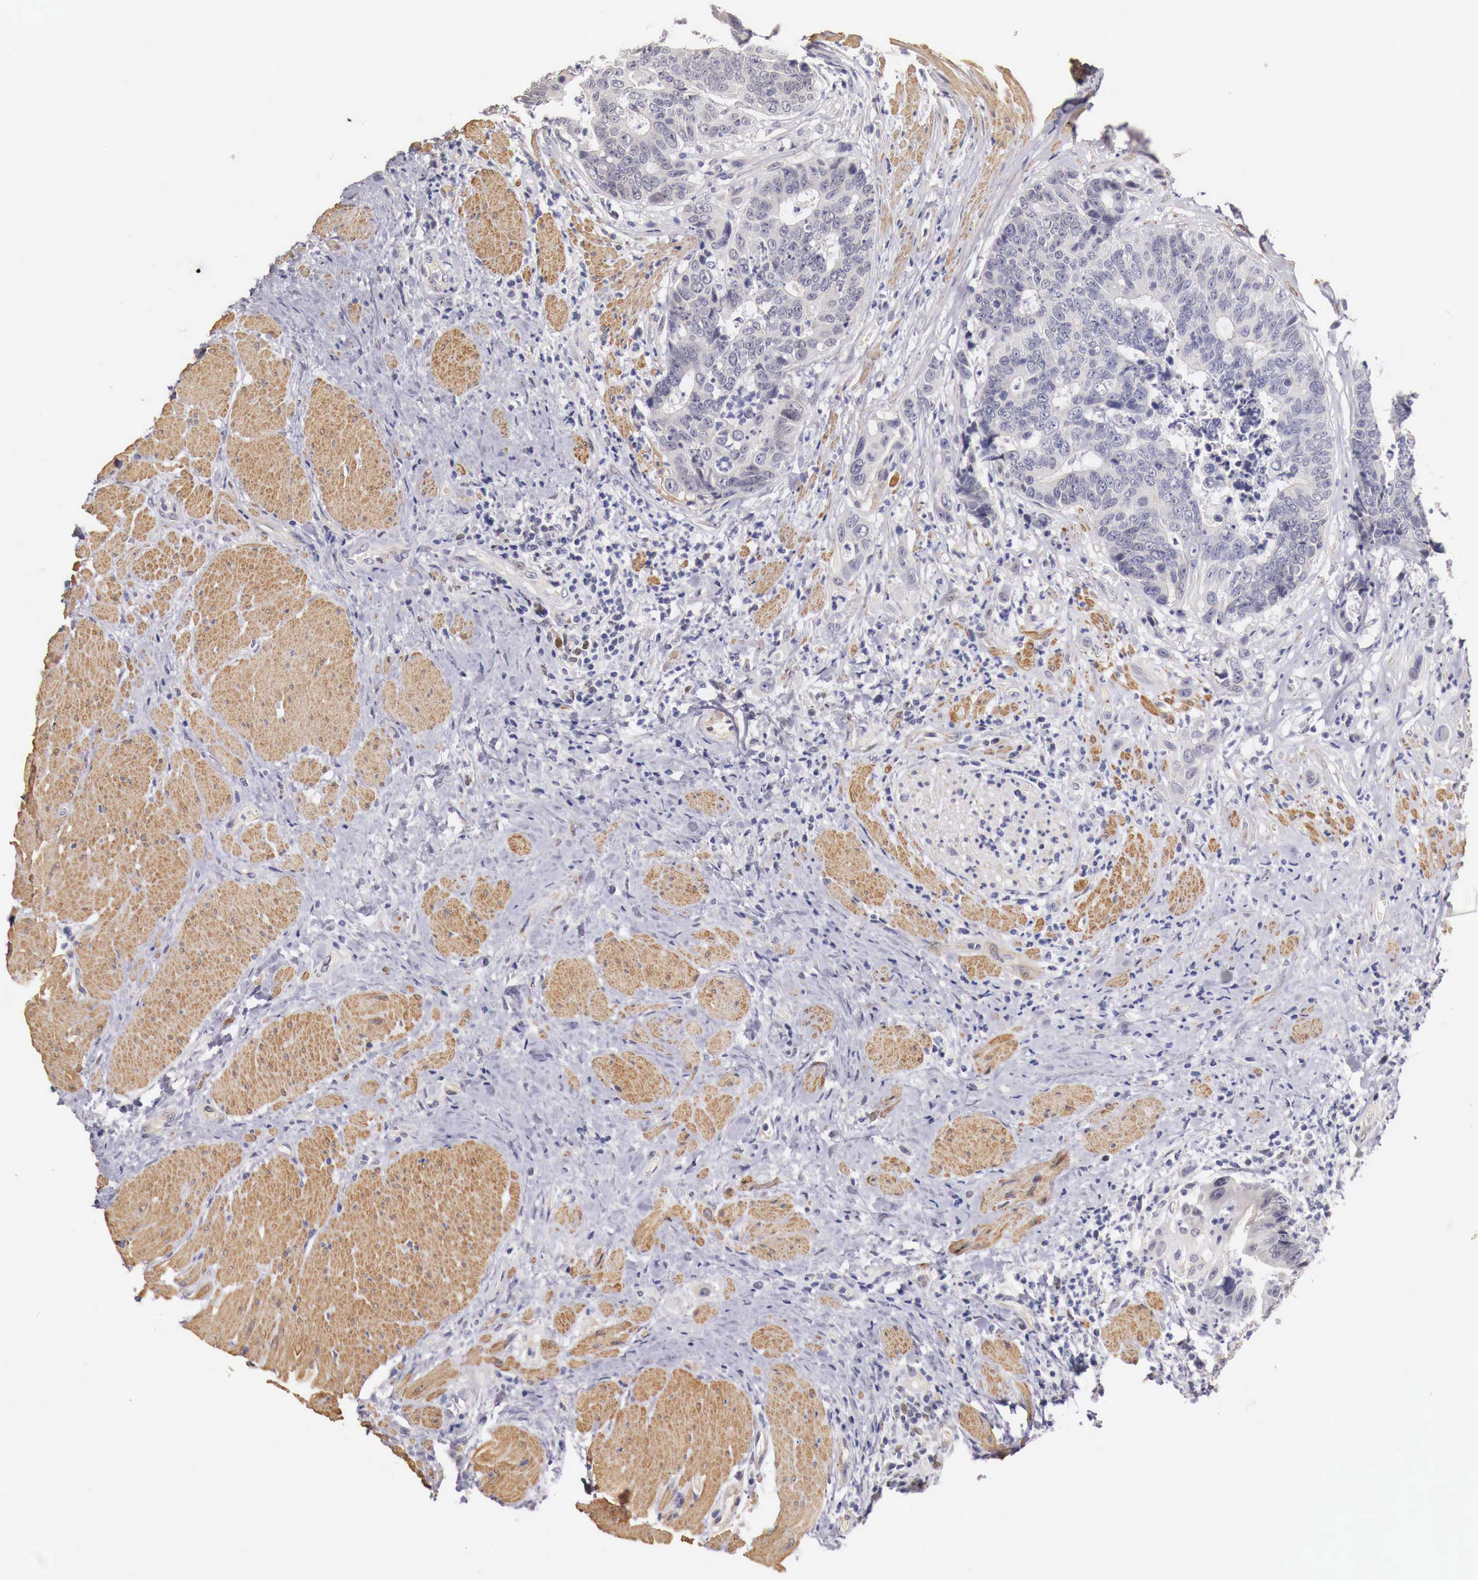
{"staining": {"intensity": "negative", "quantity": "none", "location": "none"}, "tissue": "colorectal cancer", "cell_type": "Tumor cells", "image_type": "cancer", "snomed": [{"axis": "morphology", "description": "Adenocarcinoma, NOS"}, {"axis": "topography", "description": "Rectum"}], "caption": "Immunohistochemistry histopathology image of neoplastic tissue: human colorectal cancer (adenocarcinoma) stained with DAB (3,3'-diaminobenzidine) shows no significant protein positivity in tumor cells.", "gene": "ENOX2", "patient": {"sex": "female", "age": 65}}